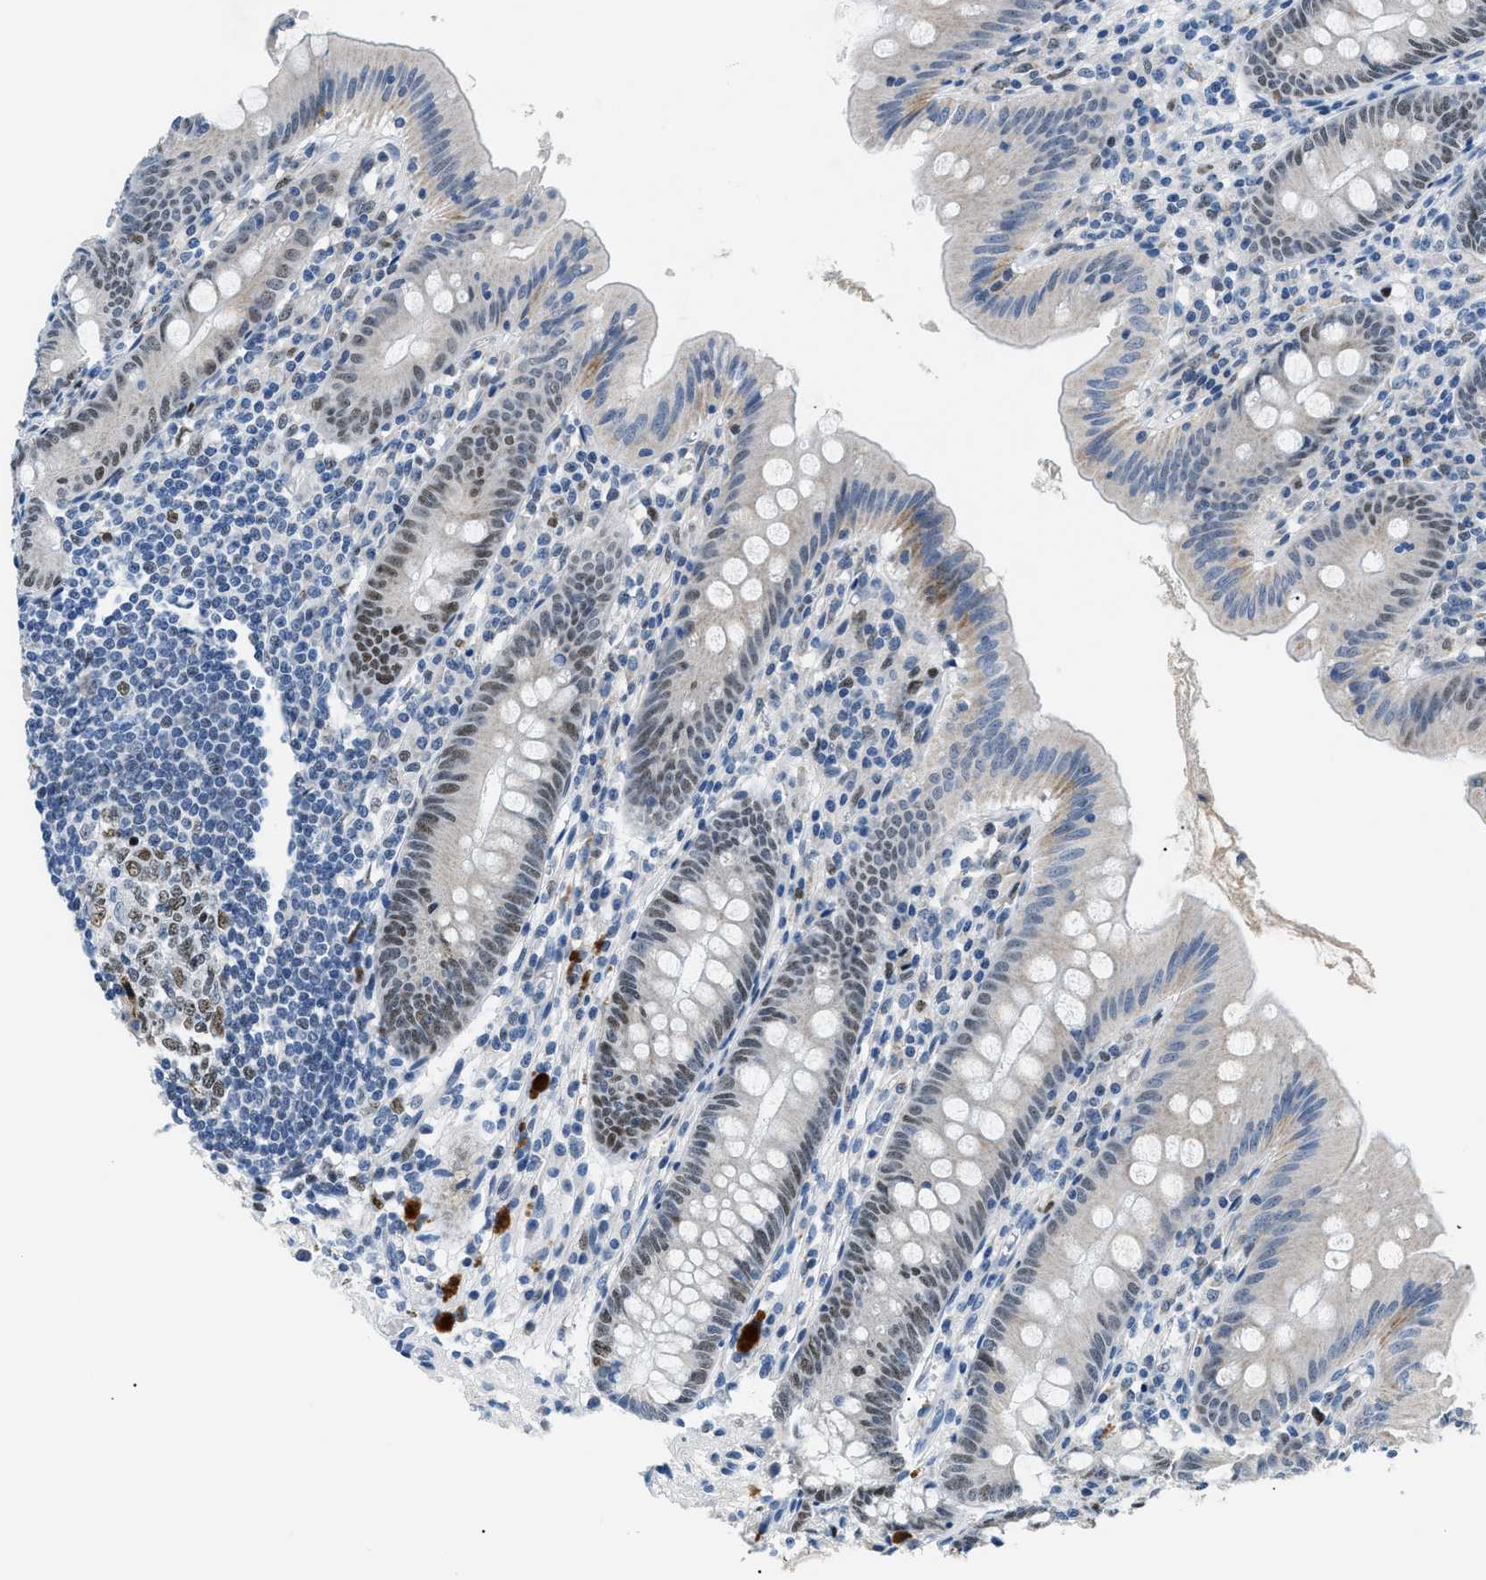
{"staining": {"intensity": "moderate", "quantity": "25%-75%", "location": "nuclear"}, "tissue": "appendix", "cell_type": "Glandular cells", "image_type": "normal", "snomed": [{"axis": "morphology", "description": "Normal tissue, NOS"}, {"axis": "topography", "description": "Appendix"}], "caption": "Human appendix stained for a protein (brown) demonstrates moderate nuclear positive staining in about 25%-75% of glandular cells.", "gene": "SMARCC1", "patient": {"sex": "male", "age": 56}}